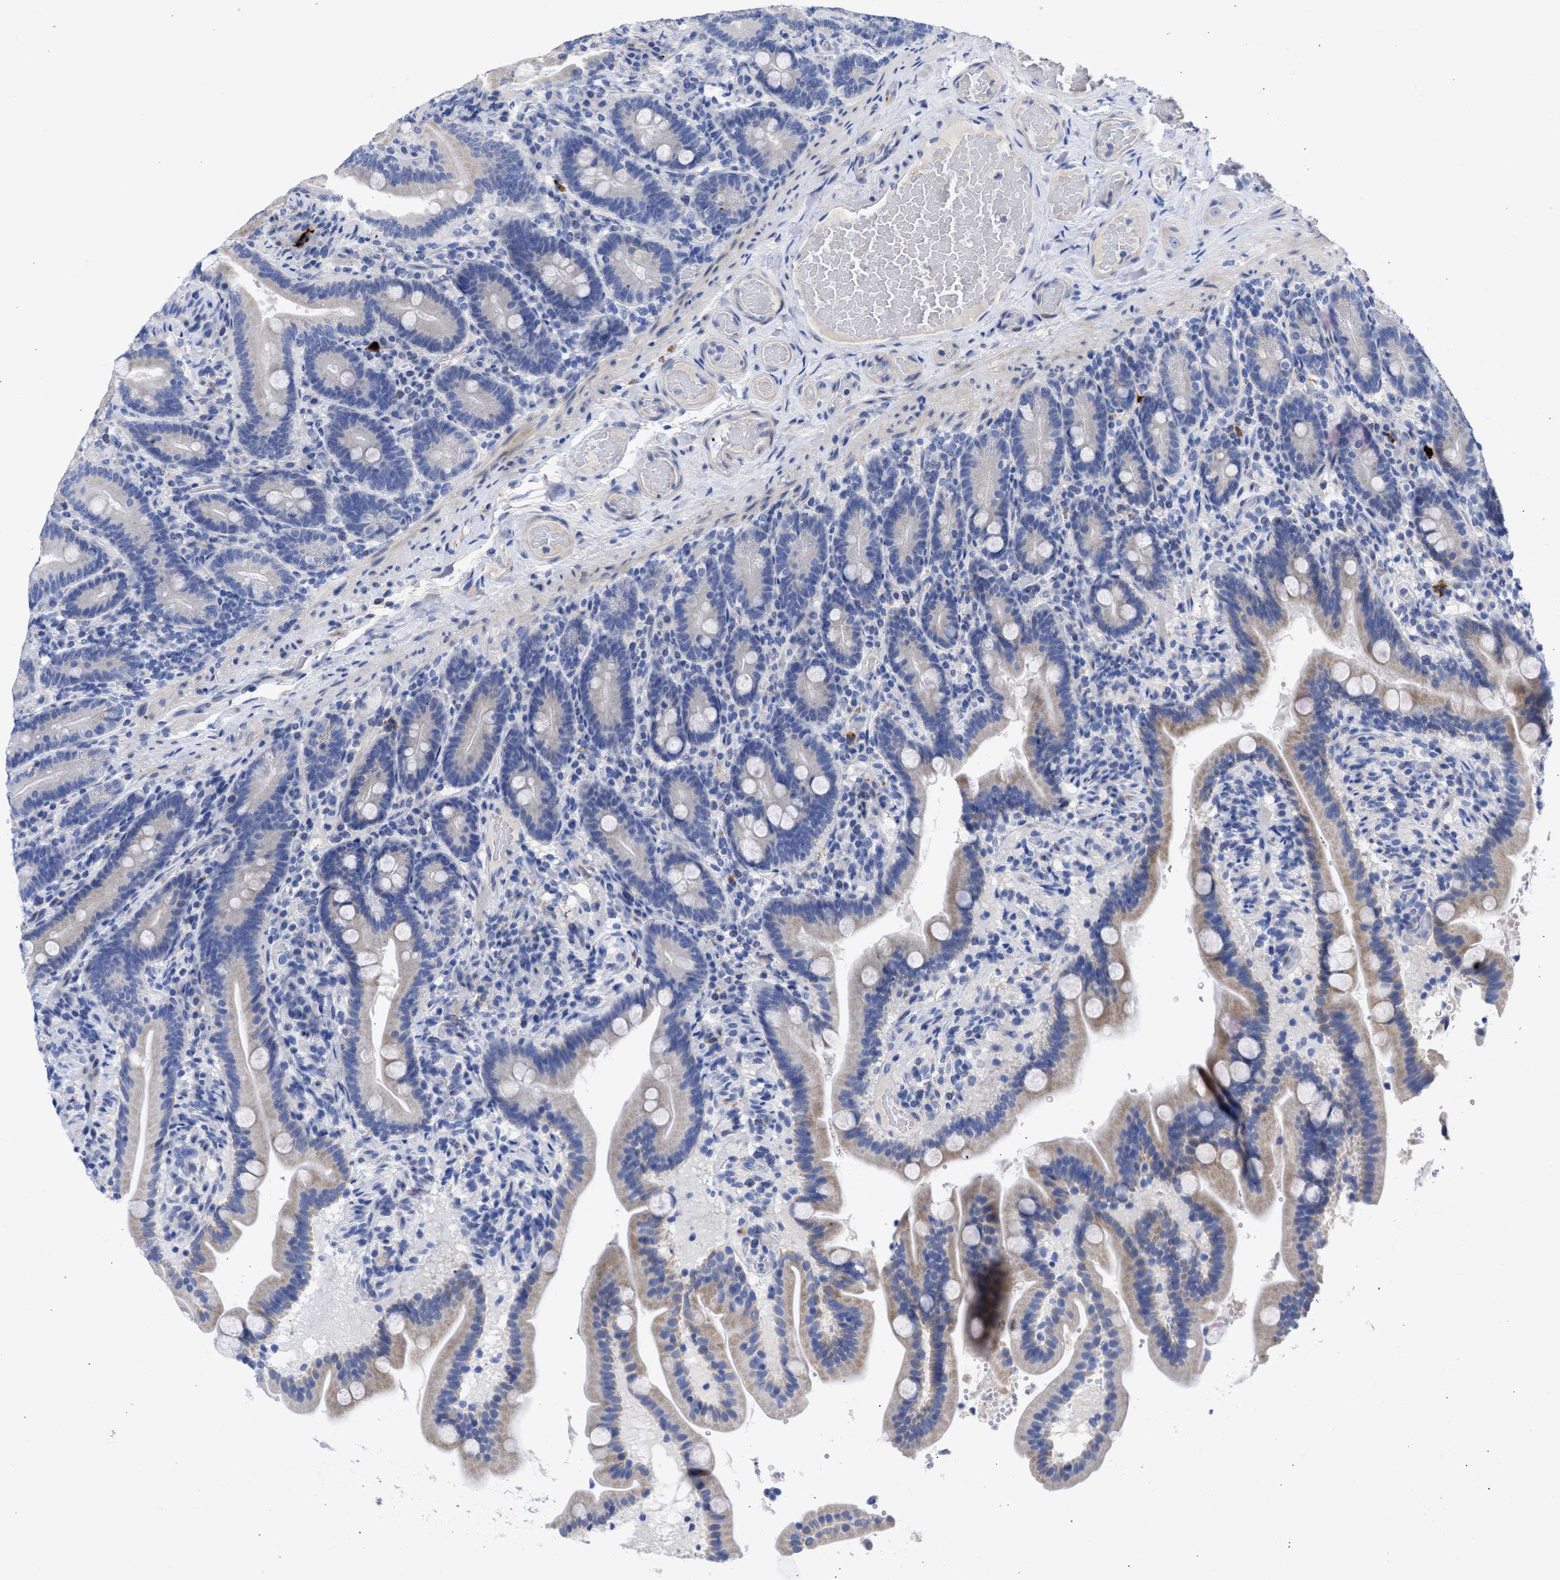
{"staining": {"intensity": "weak", "quantity": "<25%", "location": "cytoplasmic/membranous"}, "tissue": "duodenum", "cell_type": "Glandular cells", "image_type": "normal", "snomed": [{"axis": "morphology", "description": "Normal tissue, NOS"}, {"axis": "topography", "description": "Duodenum"}], "caption": "Human duodenum stained for a protein using IHC reveals no positivity in glandular cells.", "gene": "ARHGEF4", "patient": {"sex": "male", "age": 54}}